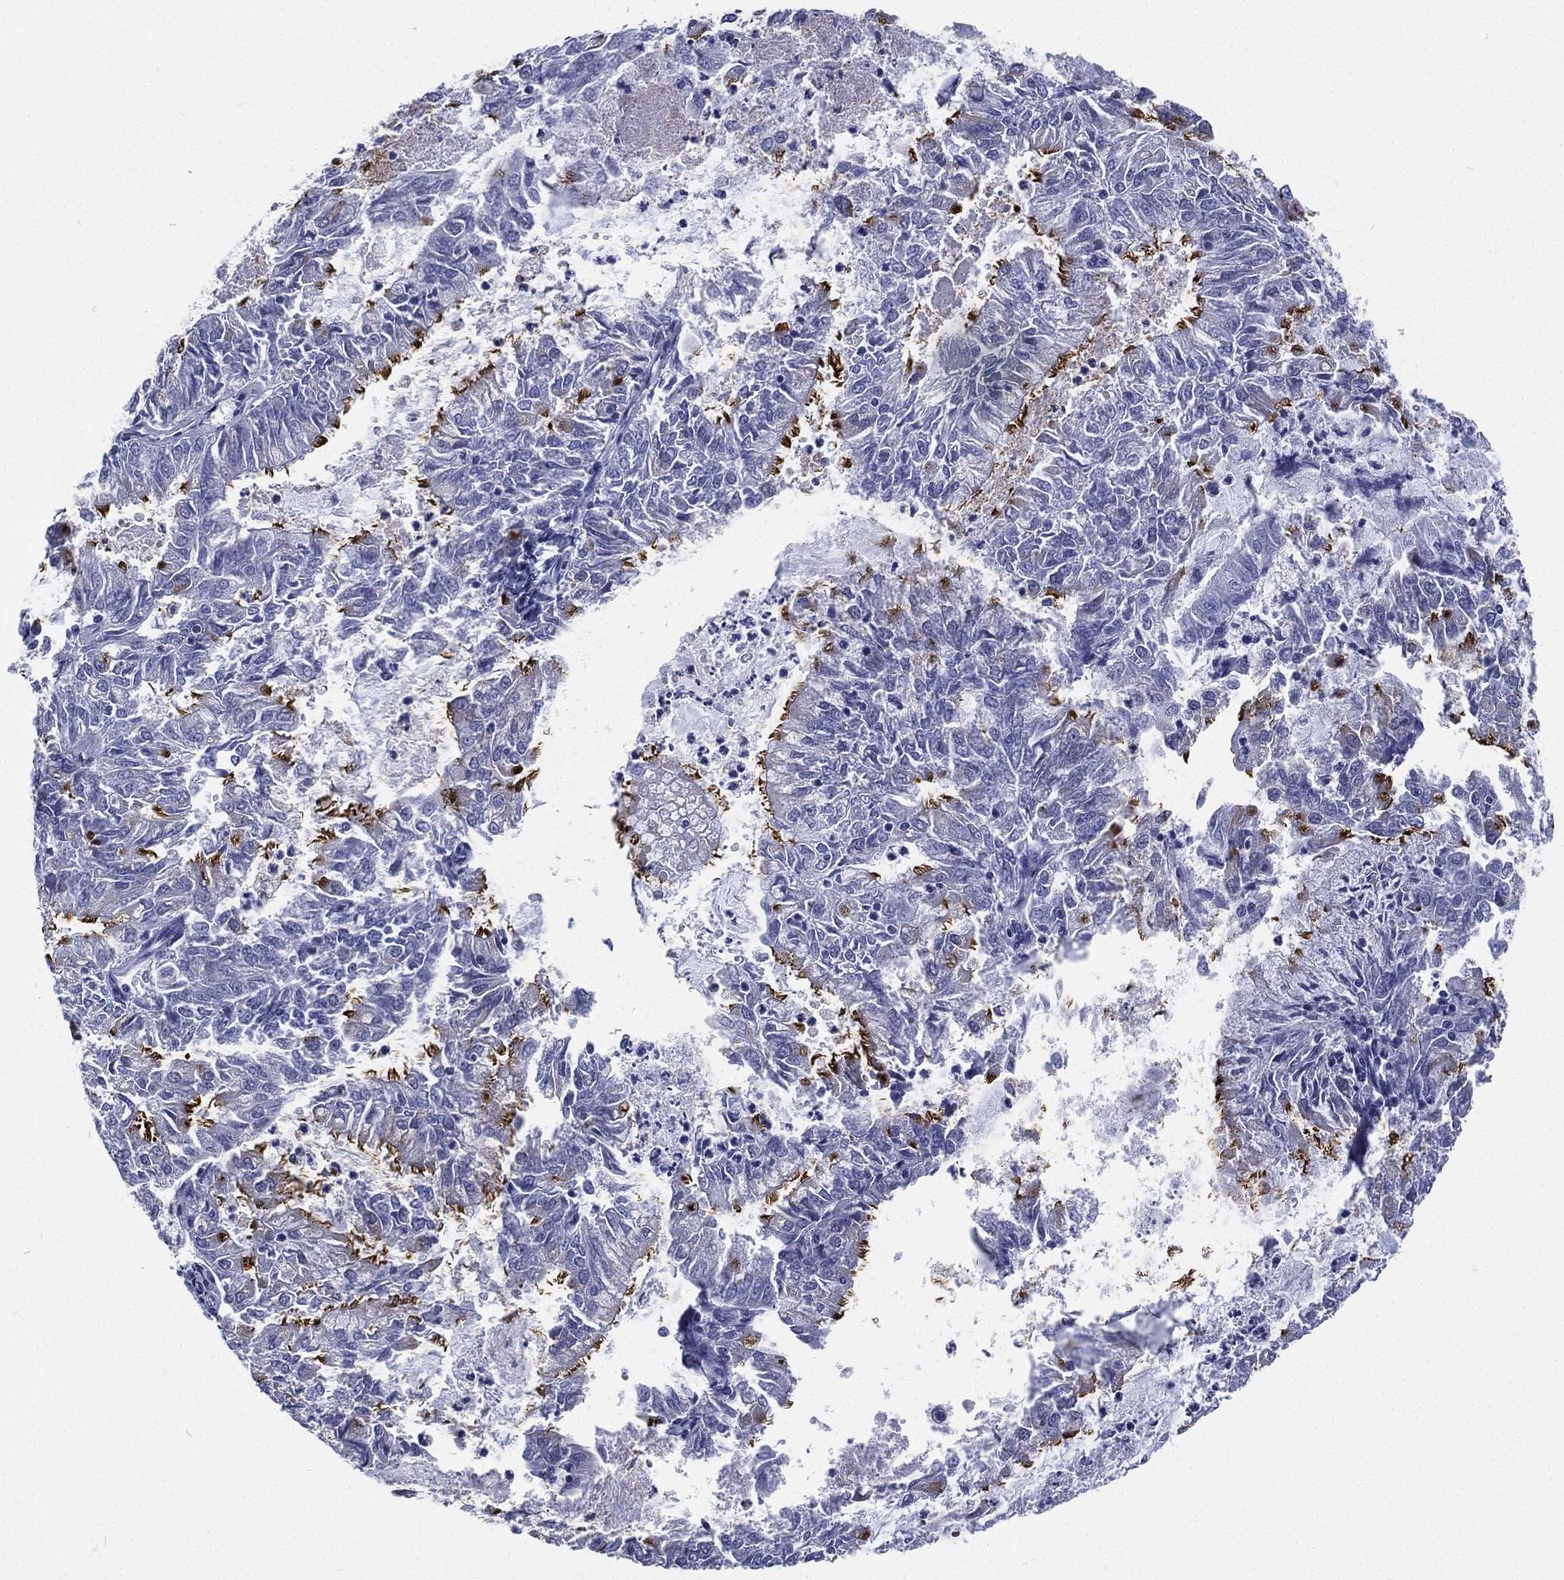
{"staining": {"intensity": "strong", "quantity": "<25%", "location": "cytoplasmic/membranous"}, "tissue": "endometrial cancer", "cell_type": "Tumor cells", "image_type": "cancer", "snomed": [{"axis": "morphology", "description": "Adenocarcinoma, NOS"}, {"axis": "topography", "description": "Endometrium"}], "caption": "Immunohistochemical staining of endometrial adenocarcinoma reveals medium levels of strong cytoplasmic/membranous expression in about <25% of tumor cells.", "gene": "RSPH4A", "patient": {"sex": "female", "age": 57}}